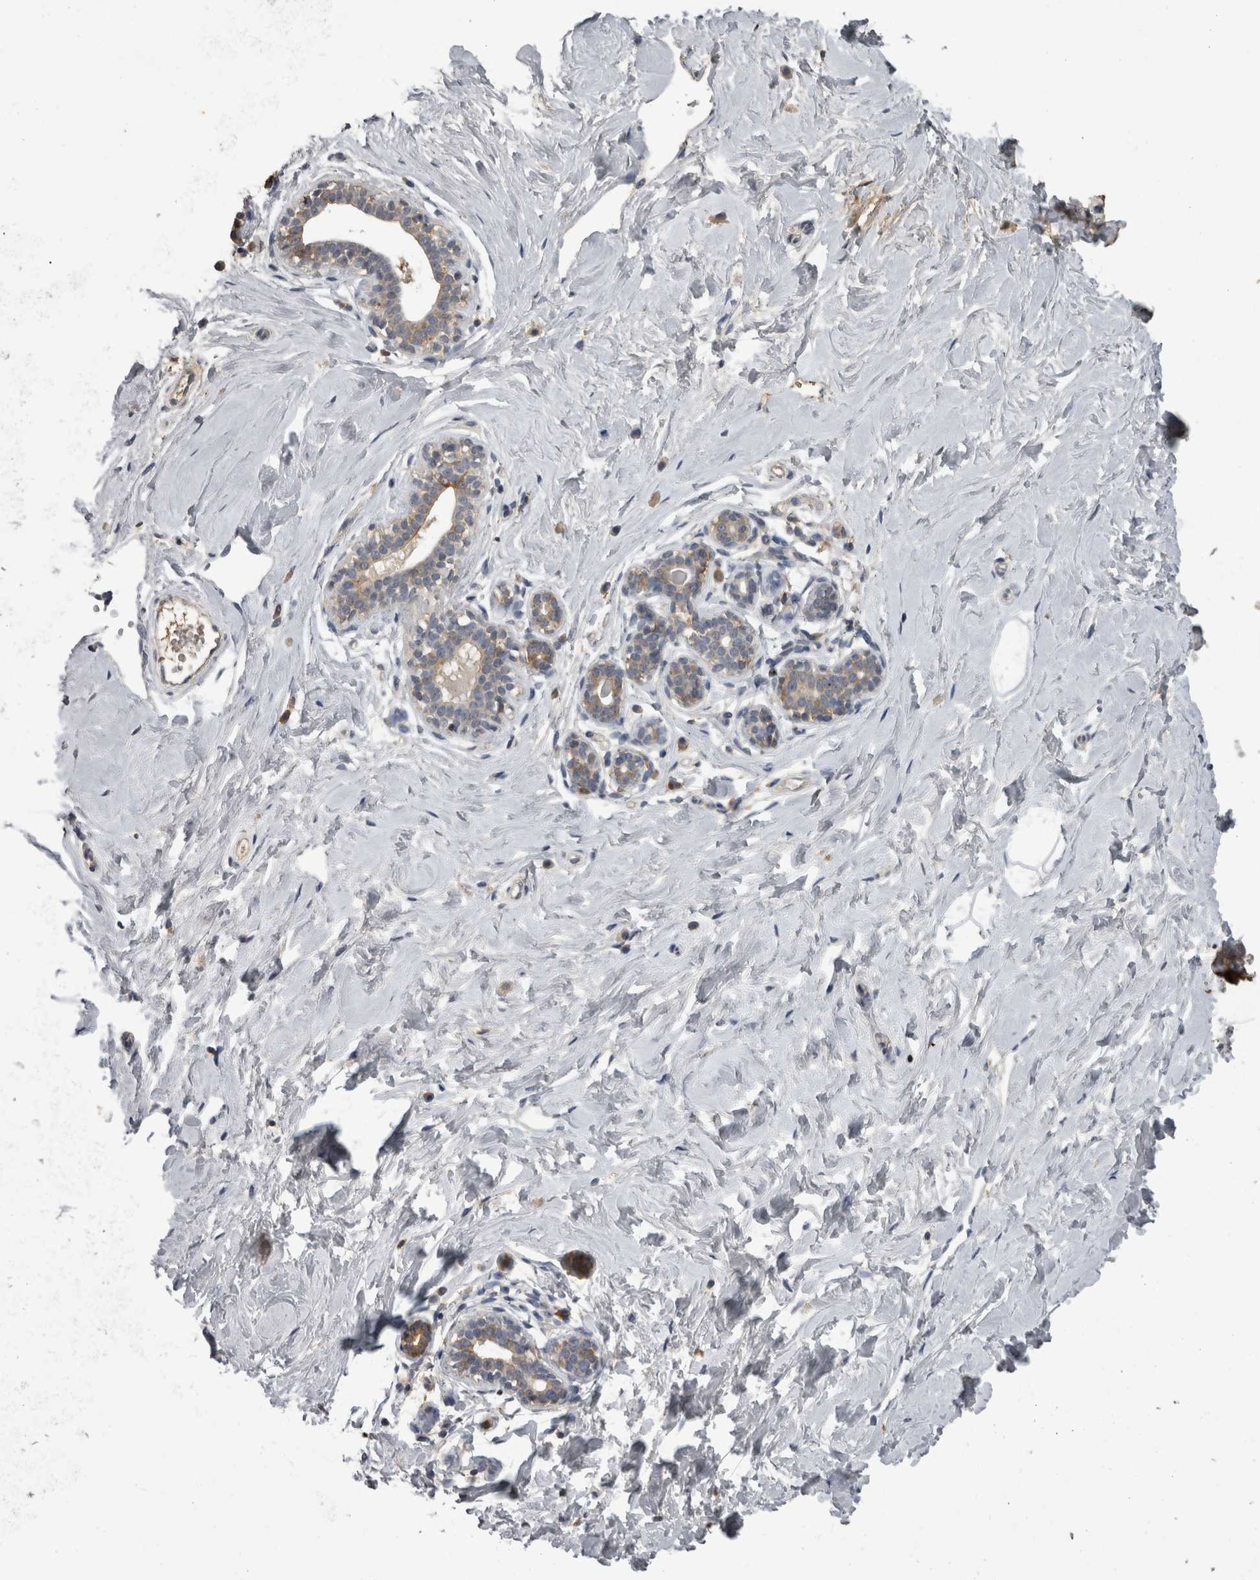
{"staining": {"intensity": "negative", "quantity": "none", "location": "none"}, "tissue": "breast", "cell_type": "Adipocytes", "image_type": "normal", "snomed": [{"axis": "morphology", "description": "Normal tissue, NOS"}, {"axis": "morphology", "description": "Adenoma, NOS"}, {"axis": "topography", "description": "Breast"}], "caption": "Adipocytes are negative for brown protein staining in normal breast. Nuclei are stained in blue.", "gene": "PIK3AP1", "patient": {"sex": "female", "age": 23}}